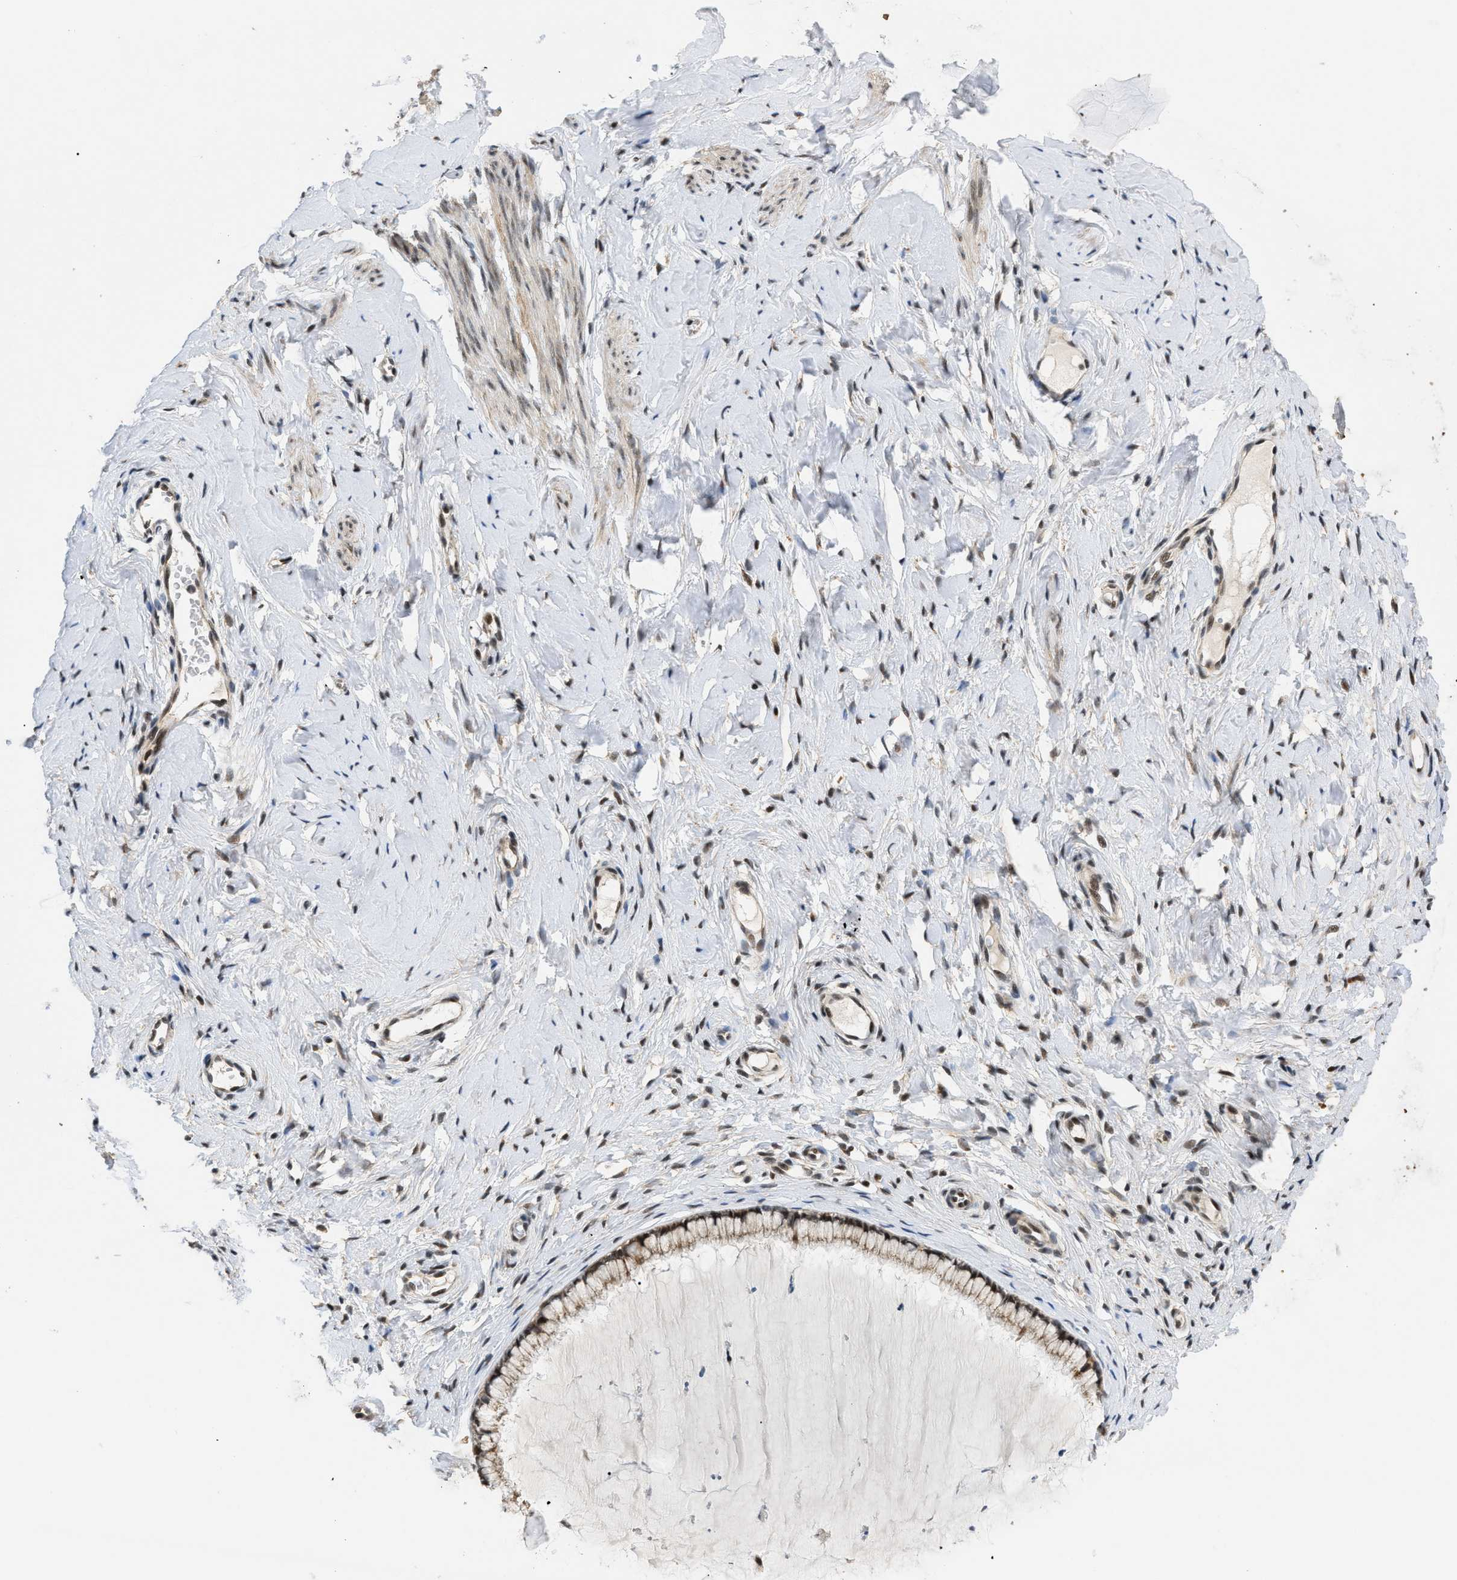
{"staining": {"intensity": "weak", "quantity": ">75%", "location": "cytoplasmic/membranous,nuclear"}, "tissue": "cervix", "cell_type": "Glandular cells", "image_type": "normal", "snomed": [{"axis": "morphology", "description": "Normal tissue, NOS"}, {"axis": "topography", "description": "Cervix"}], "caption": "The micrograph shows a brown stain indicating the presence of a protein in the cytoplasmic/membranous,nuclear of glandular cells in cervix. (Brightfield microscopy of DAB IHC at high magnification).", "gene": "ZBTB11", "patient": {"sex": "female", "age": 65}}